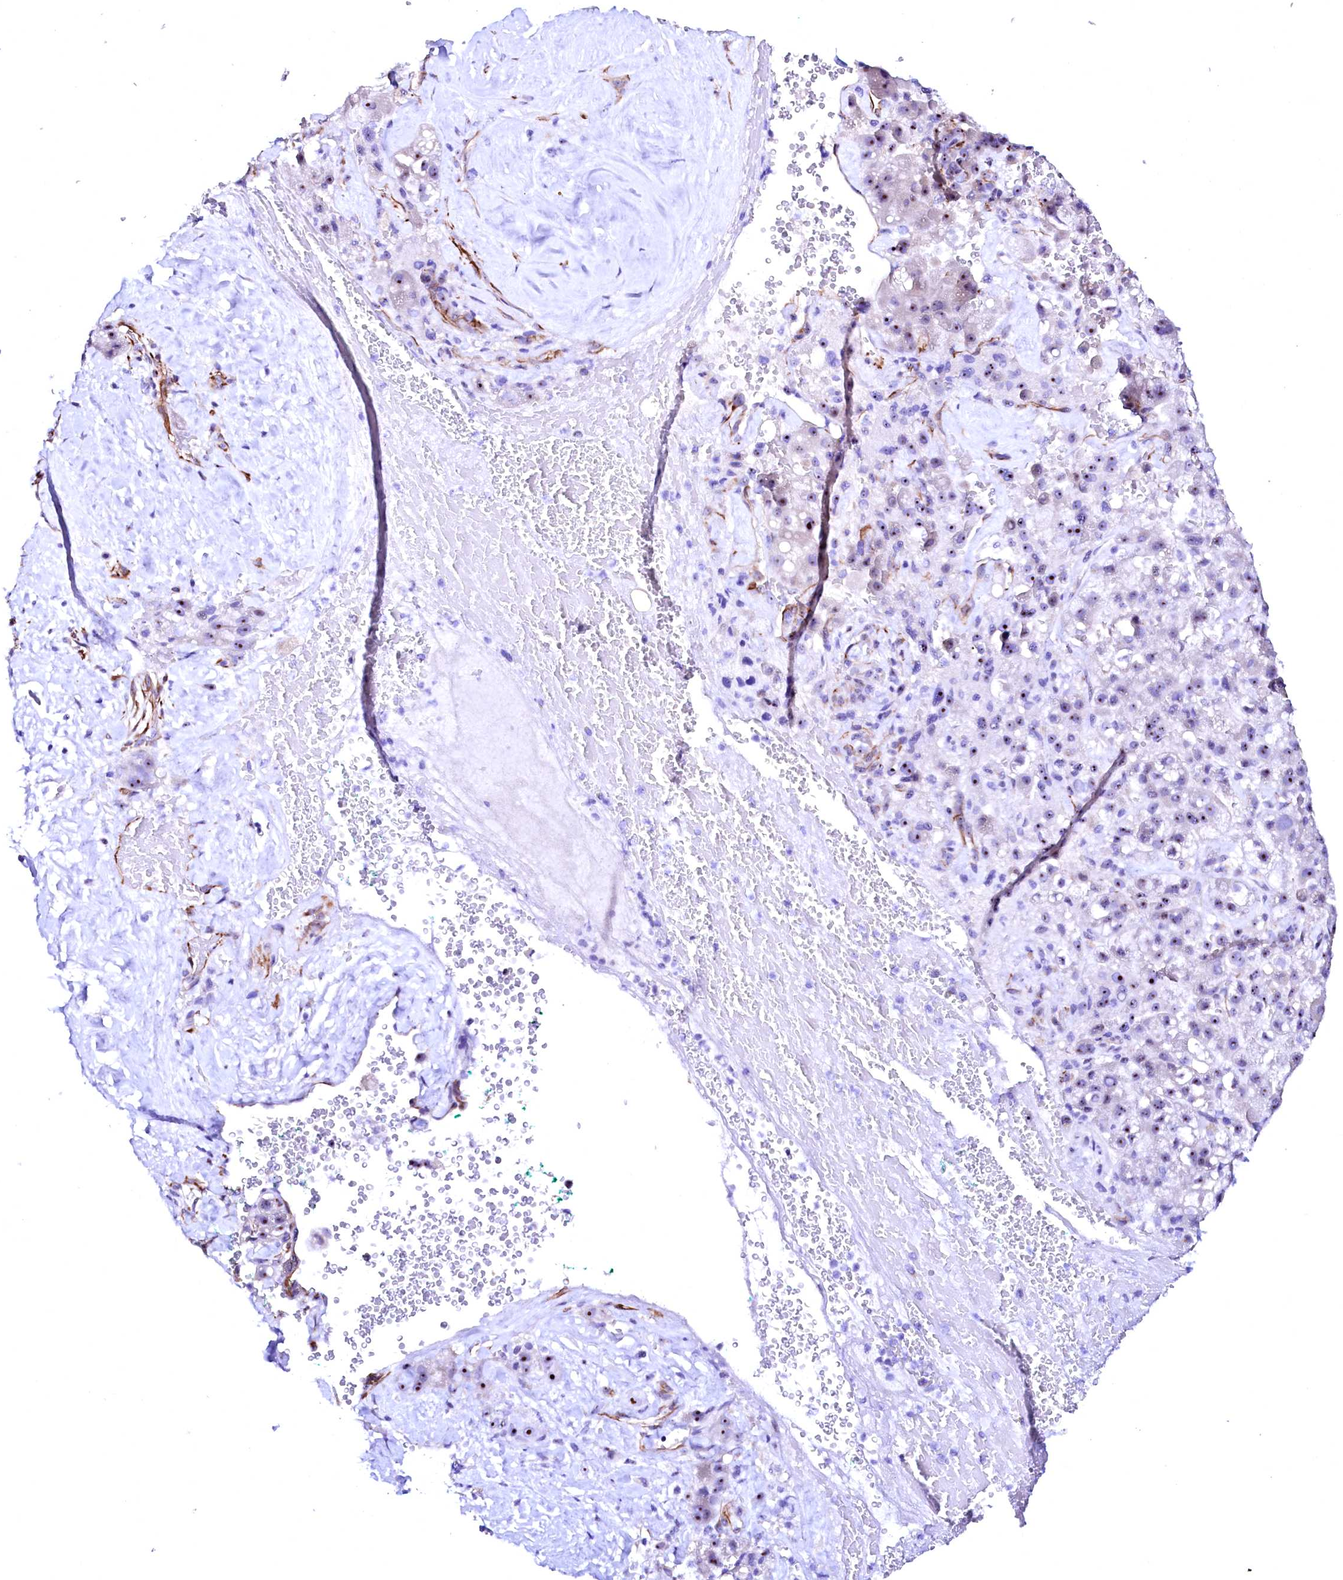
{"staining": {"intensity": "moderate", "quantity": "25%-75%", "location": "nuclear"}, "tissue": "liver cancer", "cell_type": "Tumor cells", "image_type": "cancer", "snomed": [{"axis": "morphology", "description": "Normal tissue, NOS"}, {"axis": "morphology", "description": "Carcinoma, Hepatocellular, NOS"}, {"axis": "topography", "description": "Liver"}], "caption": "Liver cancer tissue exhibits moderate nuclear expression in approximately 25%-75% of tumor cells", "gene": "SFR1", "patient": {"sex": "male", "age": 57}}